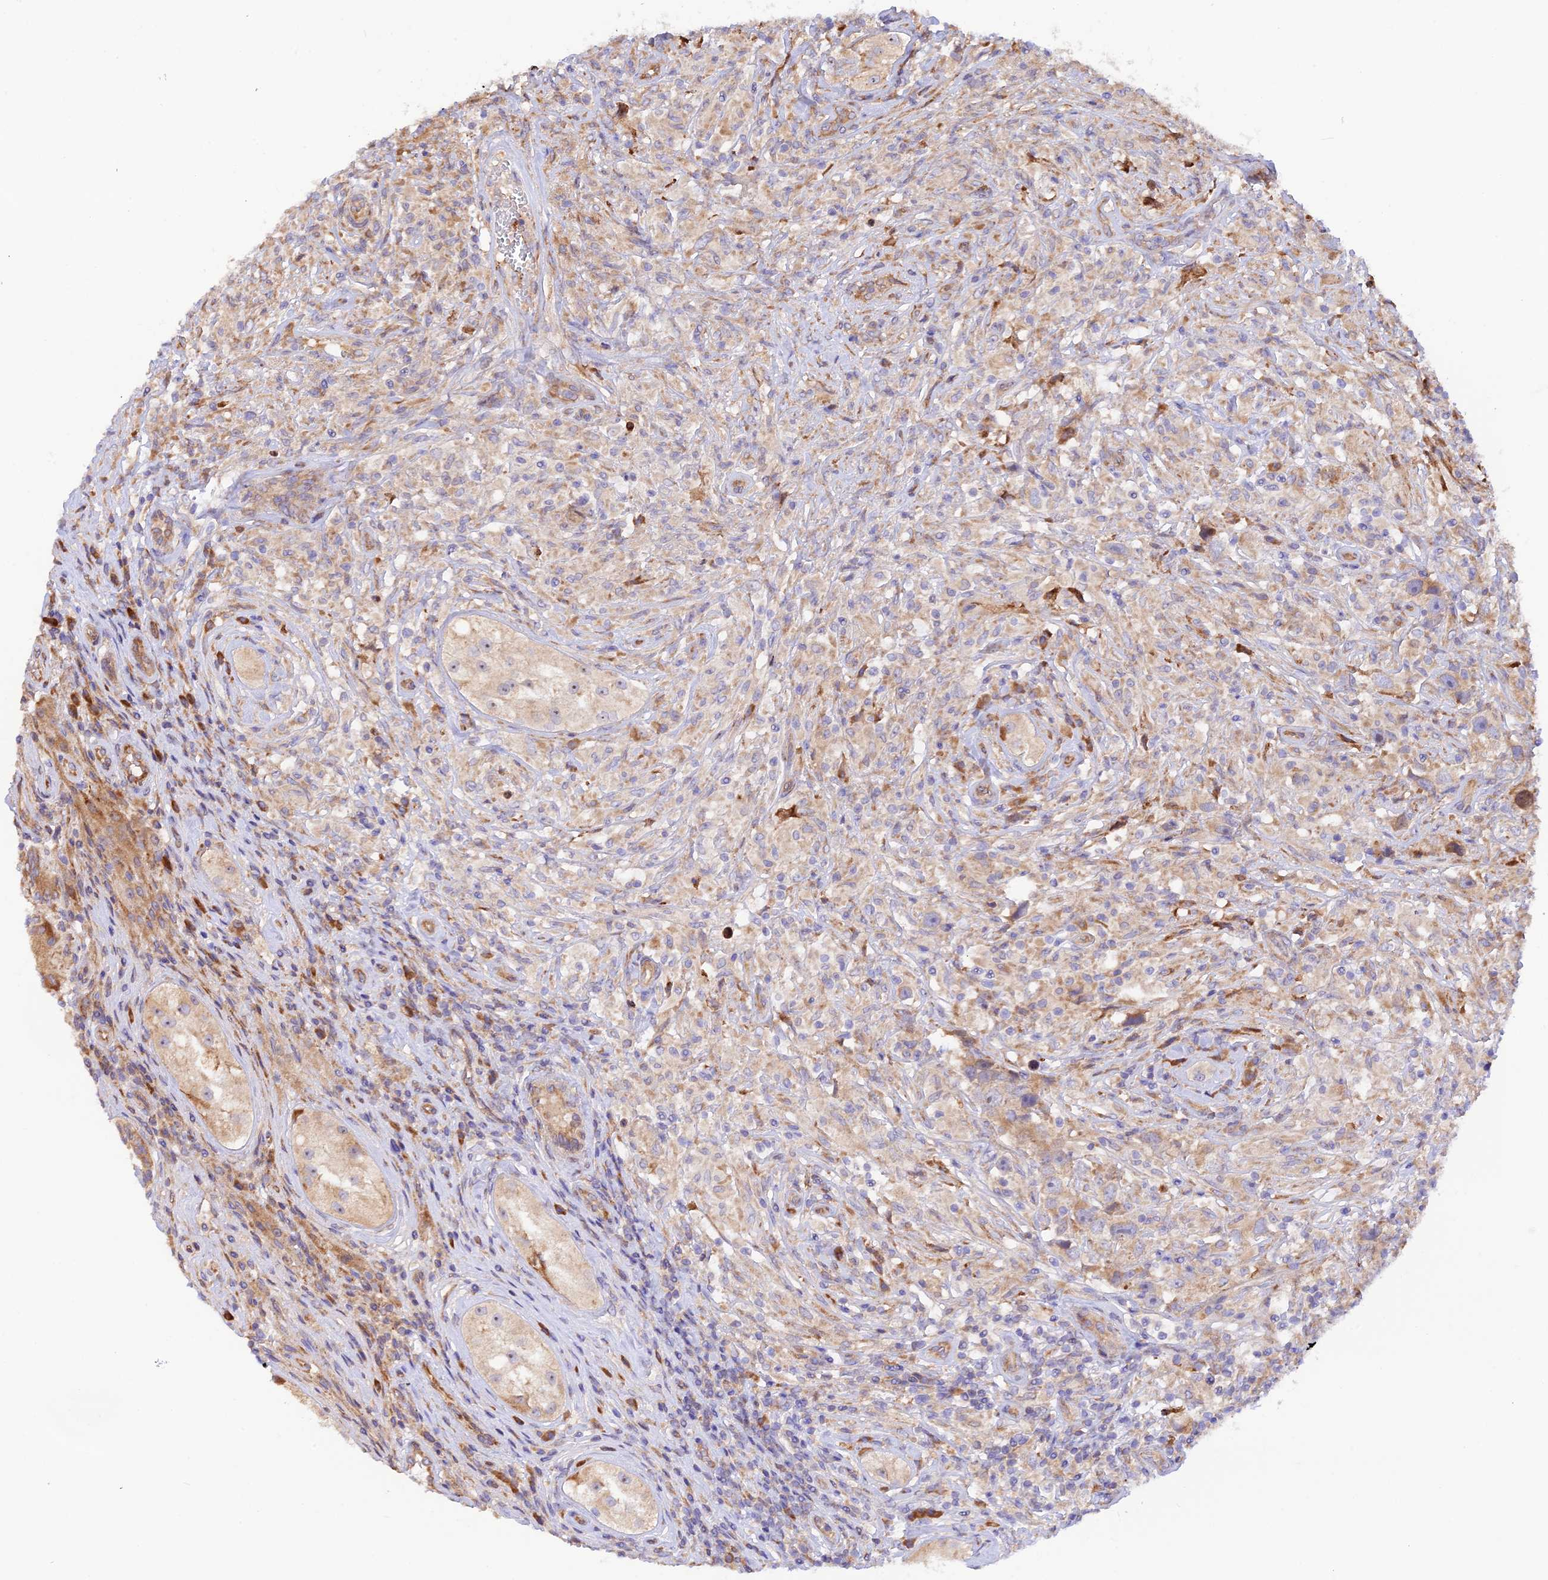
{"staining": {"intensity": "weak", "quantity": "25%-75%", "location": "cytoplasmic/membranous"}, "tissue": "testis cancer", "cell_type": "Tumor cells", "image_type": "cancer", "snomed": [{"axis": "morphology", "description": "Seminoma, NOS"}, {"axis": "topography", "description": "Testis"}], "caption": "Weak cytoplasmic/membranous protein positivity is appreciated in approximately 25%-75% of tumor cells in seminoma (testis).", "gene": "RPL5", "patient": {"sex": "male", "age": 49}}